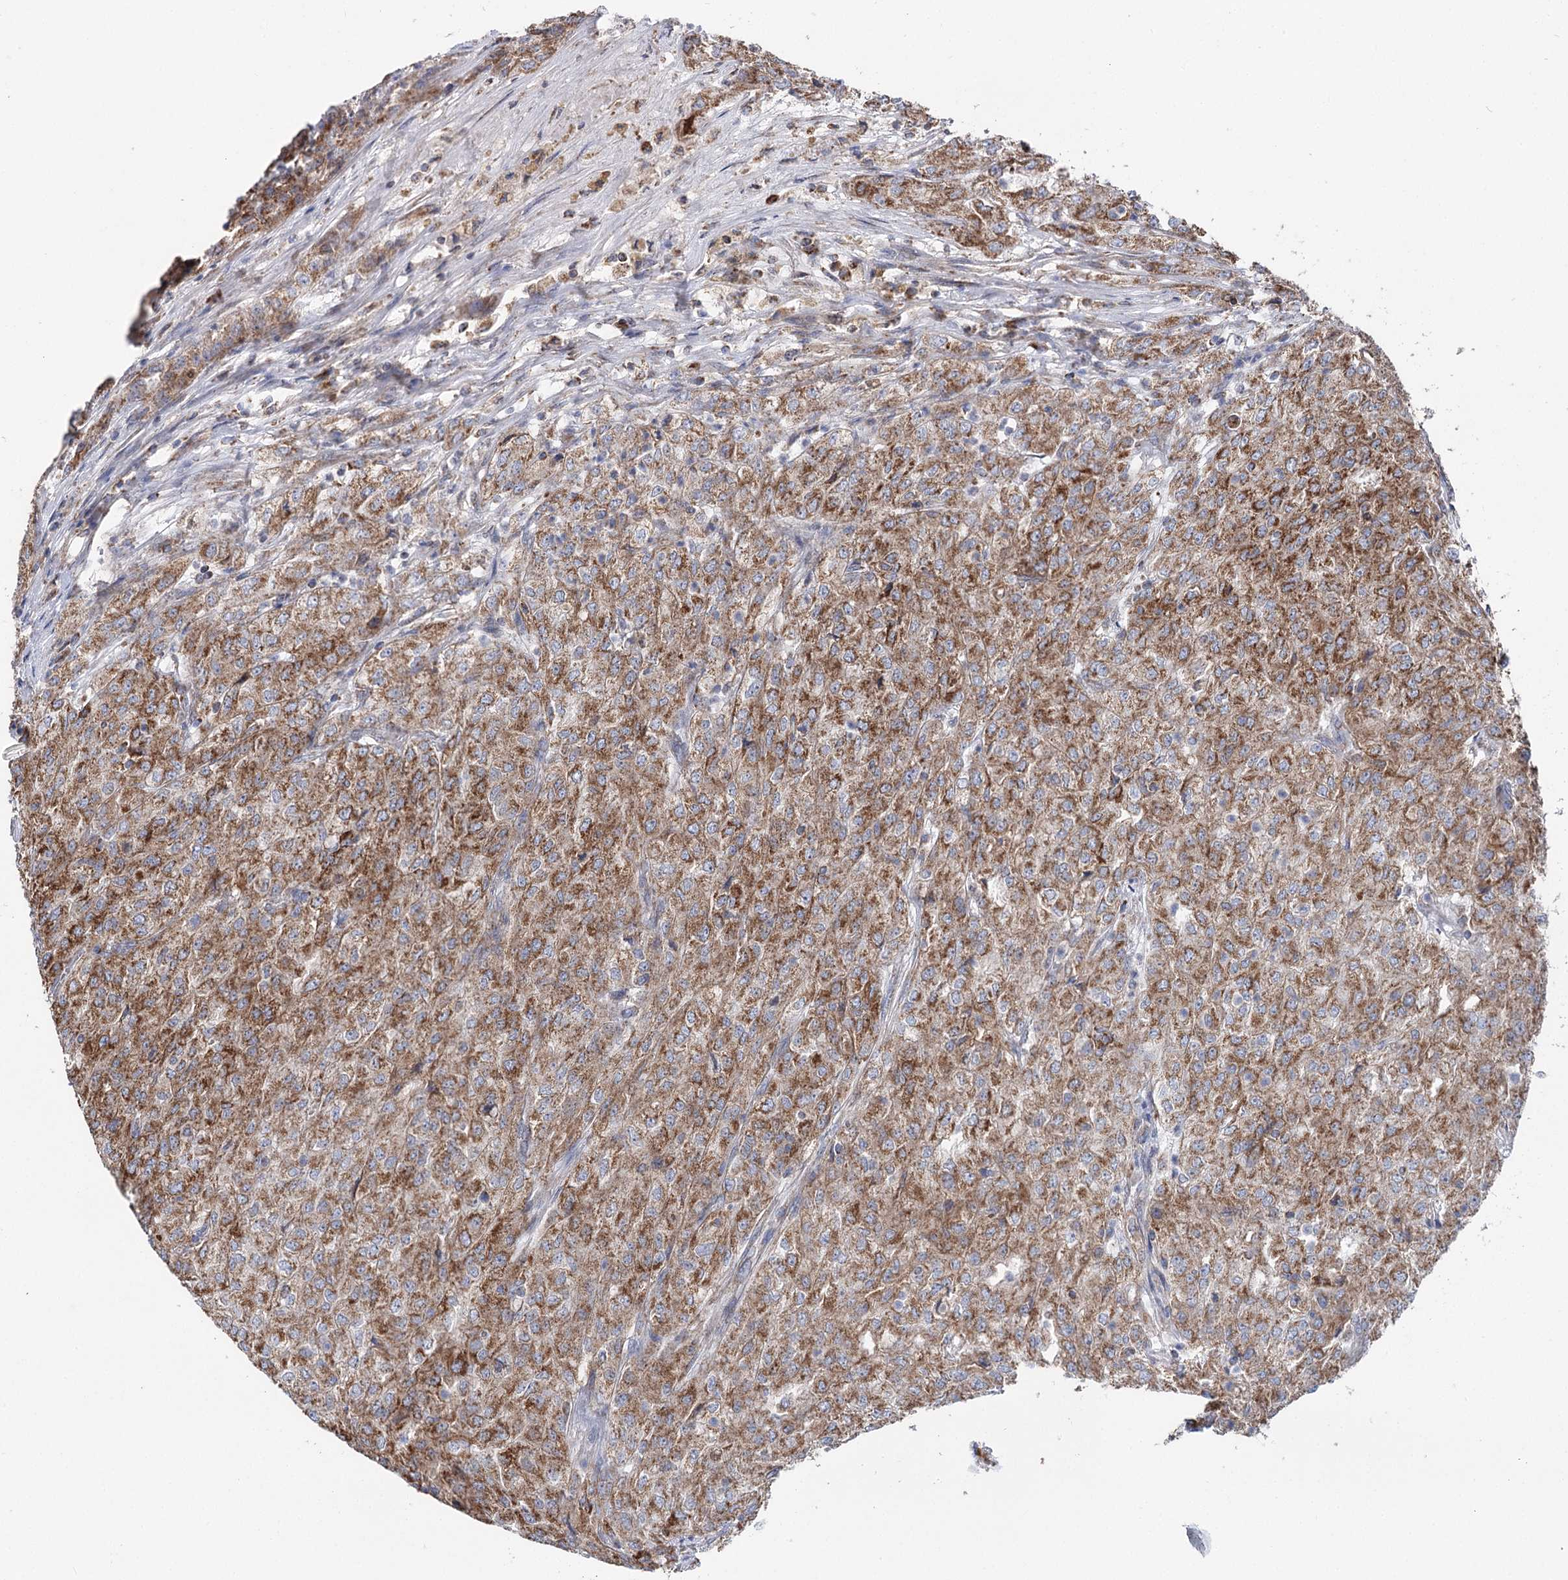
{"staining": {"intensity": "strong", "quantity": "25%-75%", "location": "cytoplasmic/membranous"}, "tissue": "renal cancer", "cell_type": "Tumor cells", "image_type": "cancer", "snomed": [{"axis": "morphology", "description": "Adenocarcinoma, NOS"}, {"axis": "topography", "description": "Kidney"}], "caption": "Renal adenocarcinoma stained with DAB immunohistochemistry (IHC) shows high levels of strong cytoplasmic/membranous staining in approximately 25%-75% of tumor cells.", "gene": "MSANTD2", "patient": {"sex": "female", "age": 54}}